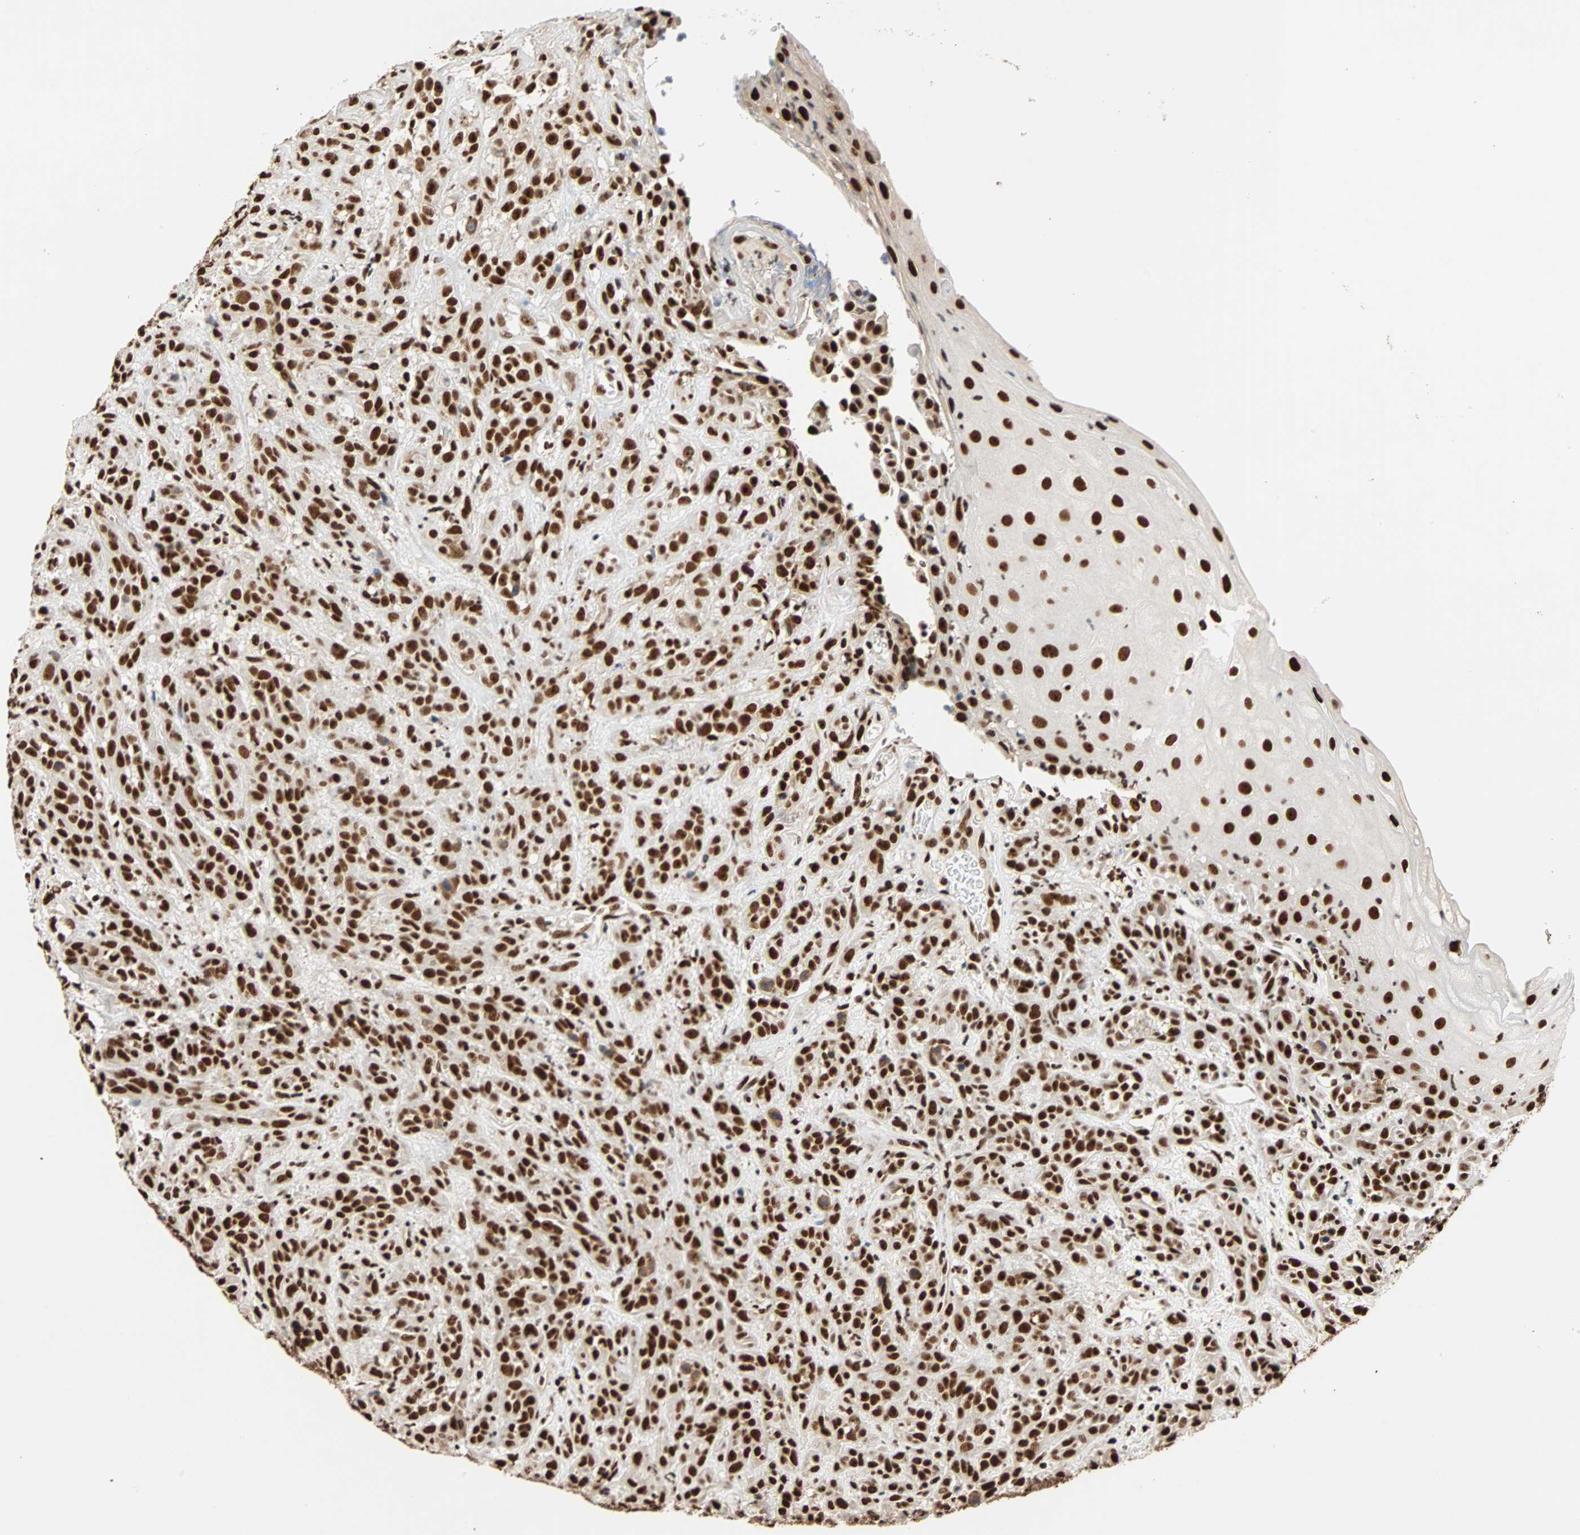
{"staining": {"intensity": "strong", "quantity": ">75%", "location": "nuclear"}, "tissue": "head and neck cancer", "cell_type": "Tumor cells", "image_type": "cancer", "snomed": [{"axis": "morphology", "description": "Normal tissue, NOS"}, {"axis": "morphology", "description": "Squamous cell carcinoma, NOS"}, {"axis": "topography", "description": "Cartilage tissue"}, {"axis": "topography", "description": "Head-Neck"}], "caption": "Head and neck cancer stained for a protein (brown) shows strong nuclear positive staining in approximately >75% of tumor cells.", "gene": "ILF2", "patient": {"sex": "male", "age": 62}}